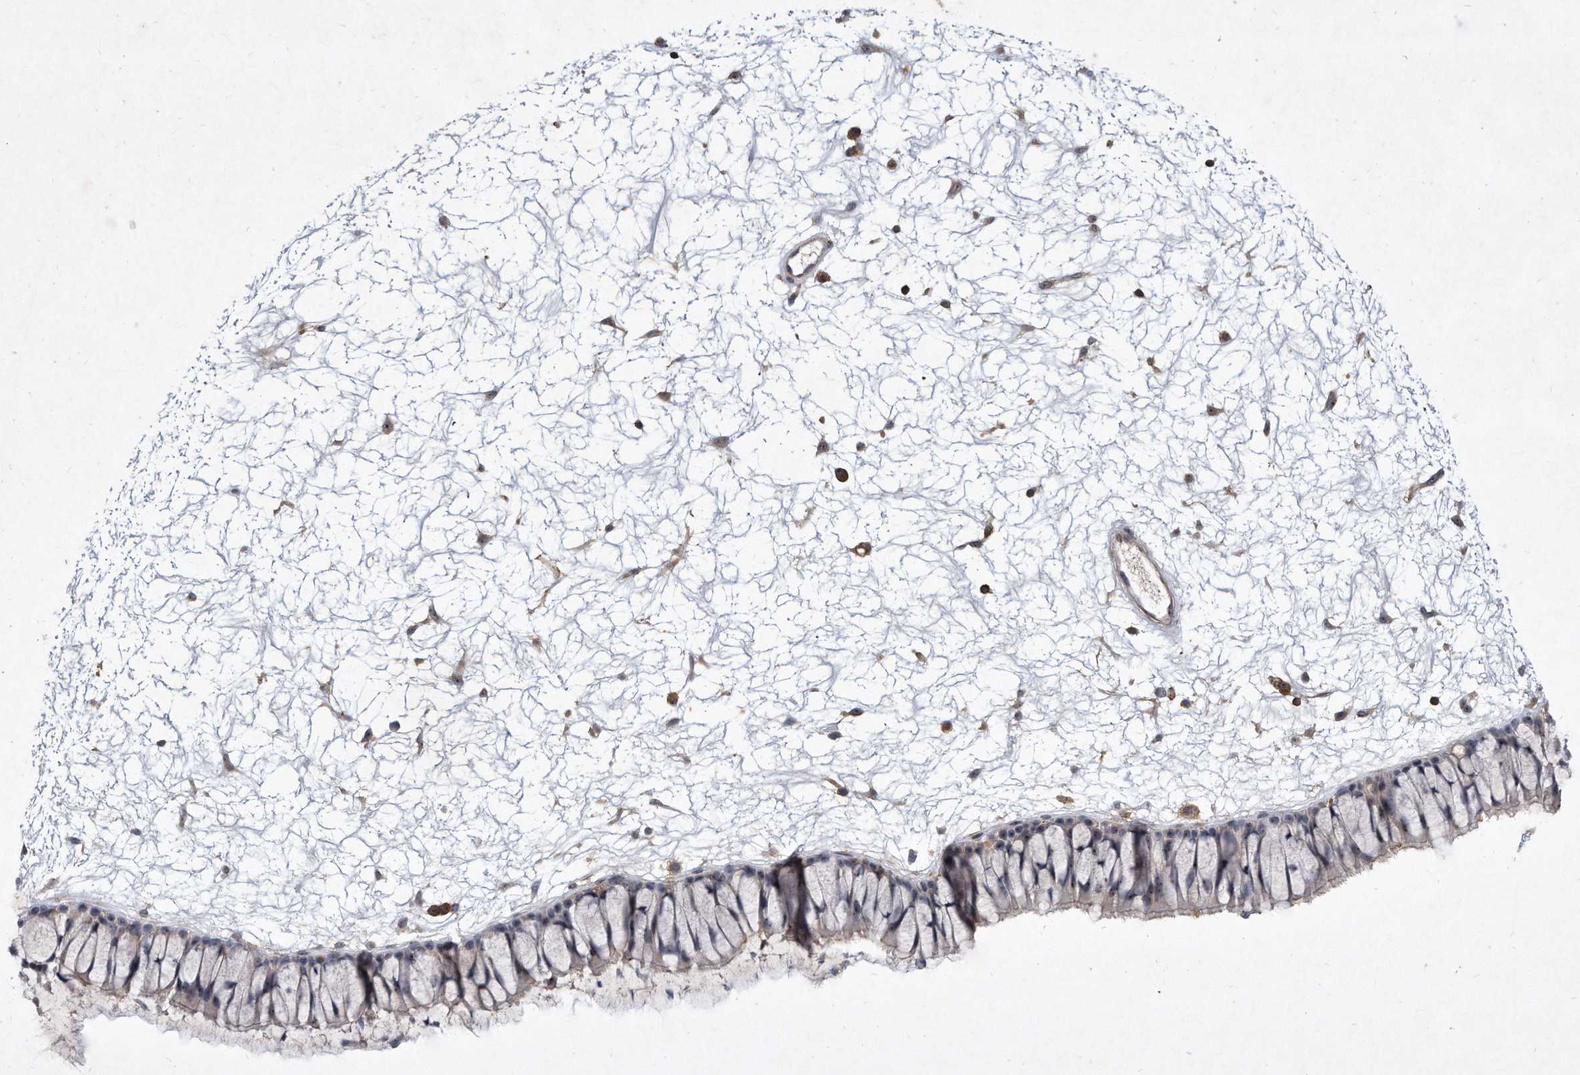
{"staining": {"intensity": "weak", "quantity": "25%-75%", "location": "nuclear"}, "tissue": "nasopharynx", "cell_type": "Respiratory epithelial cells", "image_type": "normal", "snomed": [{"axis": "morphology", "description": "Normal tissue, NOS"}, {"axis": "topography", "description": "Nasopharynx"}], "caption": "Immunohistochemistry (IHC) (DAB (3,3'-diaminobenzidine)) staining of benign nasopharynx demonstrates weak nuclear protein staining in approximately 25%-75% of respiratory epithelial cells.", "gene": "PGBD2", "patient": {"sex": "male", "age": 64}}